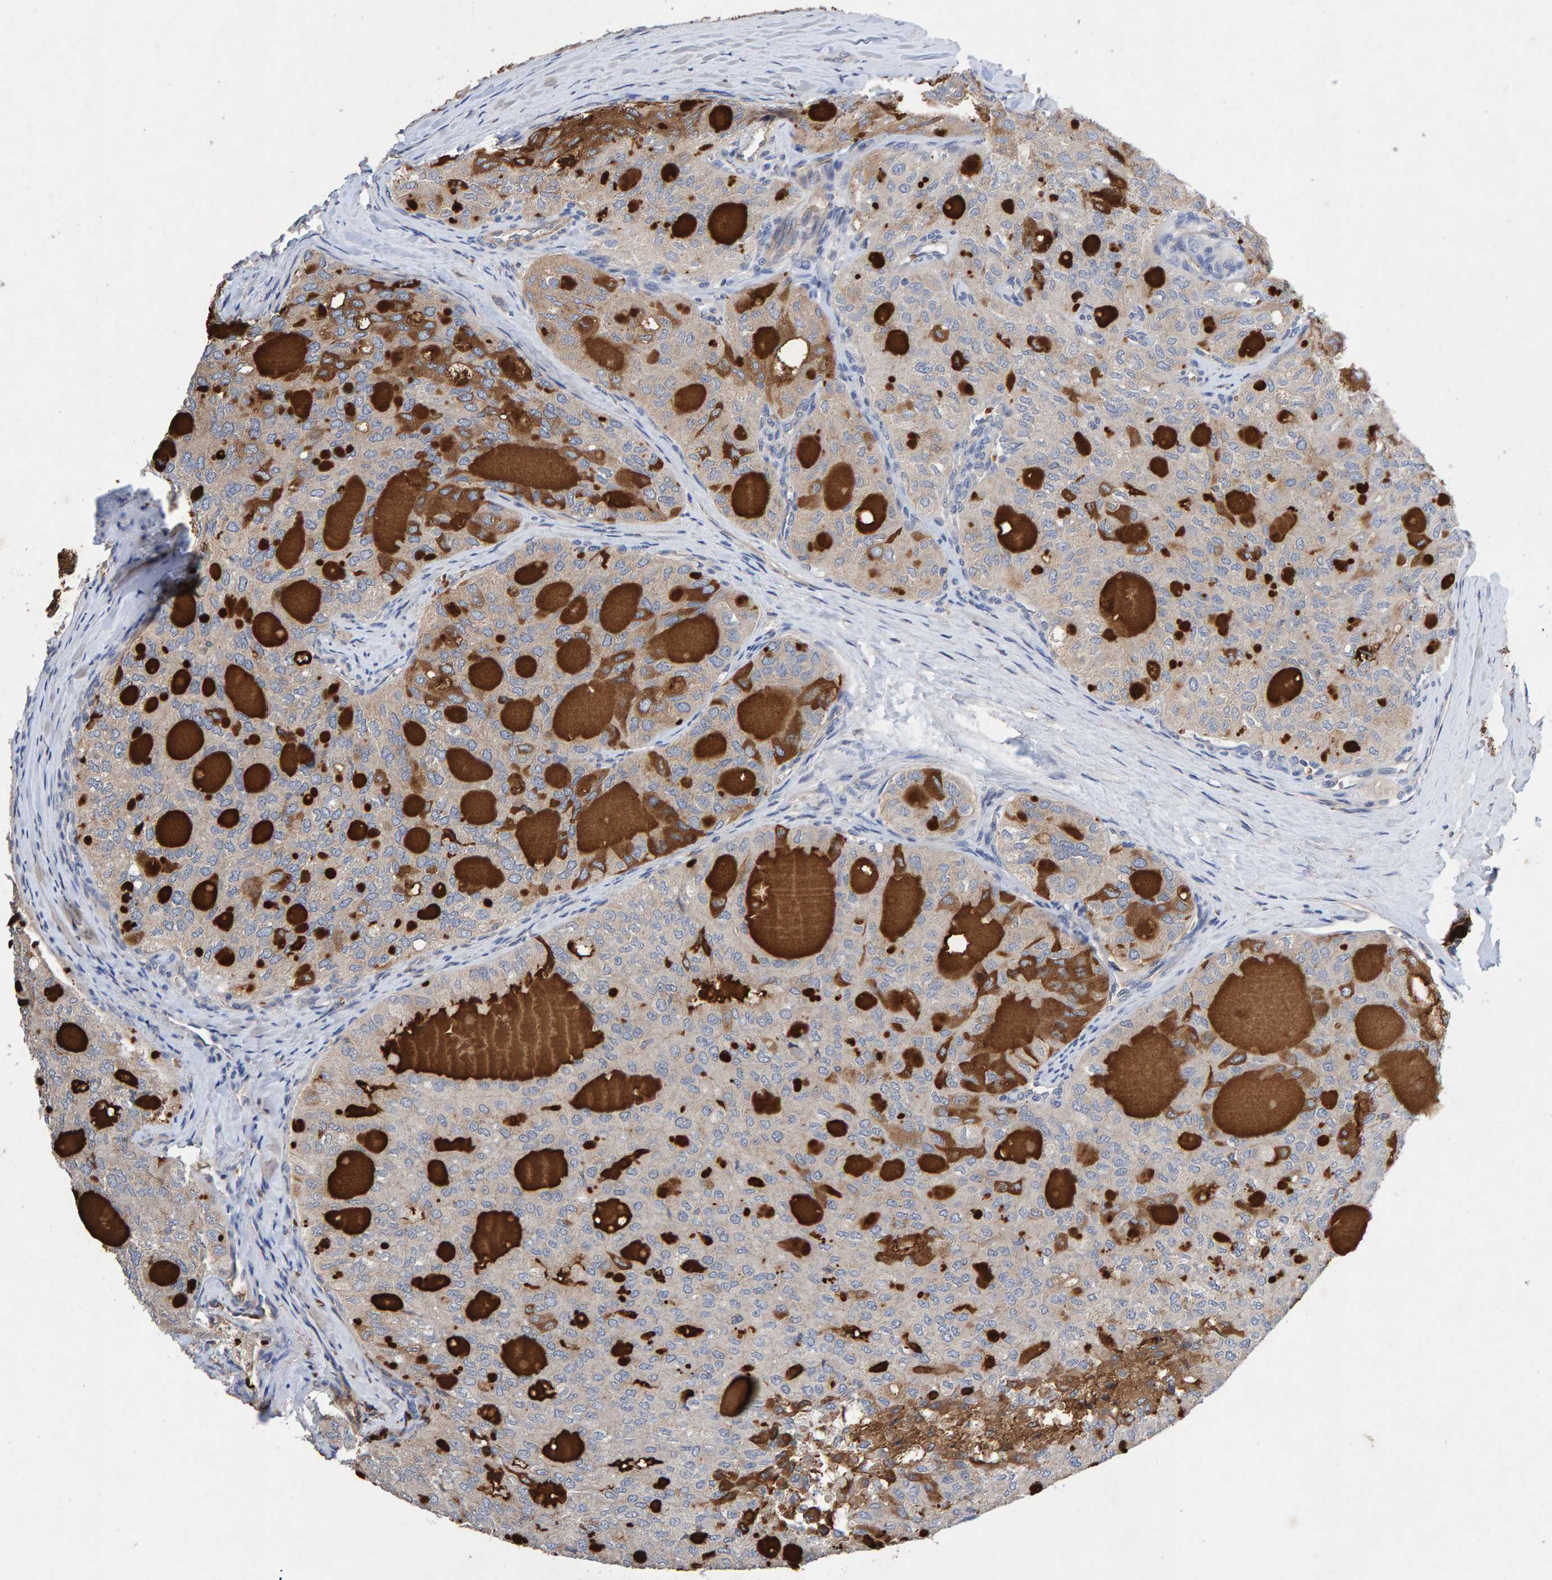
{"staining": {"intensity": "weak", "quantity": "<25%", "location": "cytoplasmic/membranous"}, "tissue": "thyroid cancer", "cell_type": "Tumor cells", "image_type": "cancer", "snomed": [{"axis": "morphology", "description": "Follicular adenoma carcinoma, NOS"}, {"axis": "topography", "description": "Thyroid gland"}], "caption": "Tumor cells are negative for brown protein staining in thyroid cancer (follicular adenoma carcinoma).", "gene": "EFR3A", "patient": {"sex": "male", "age": 75}}